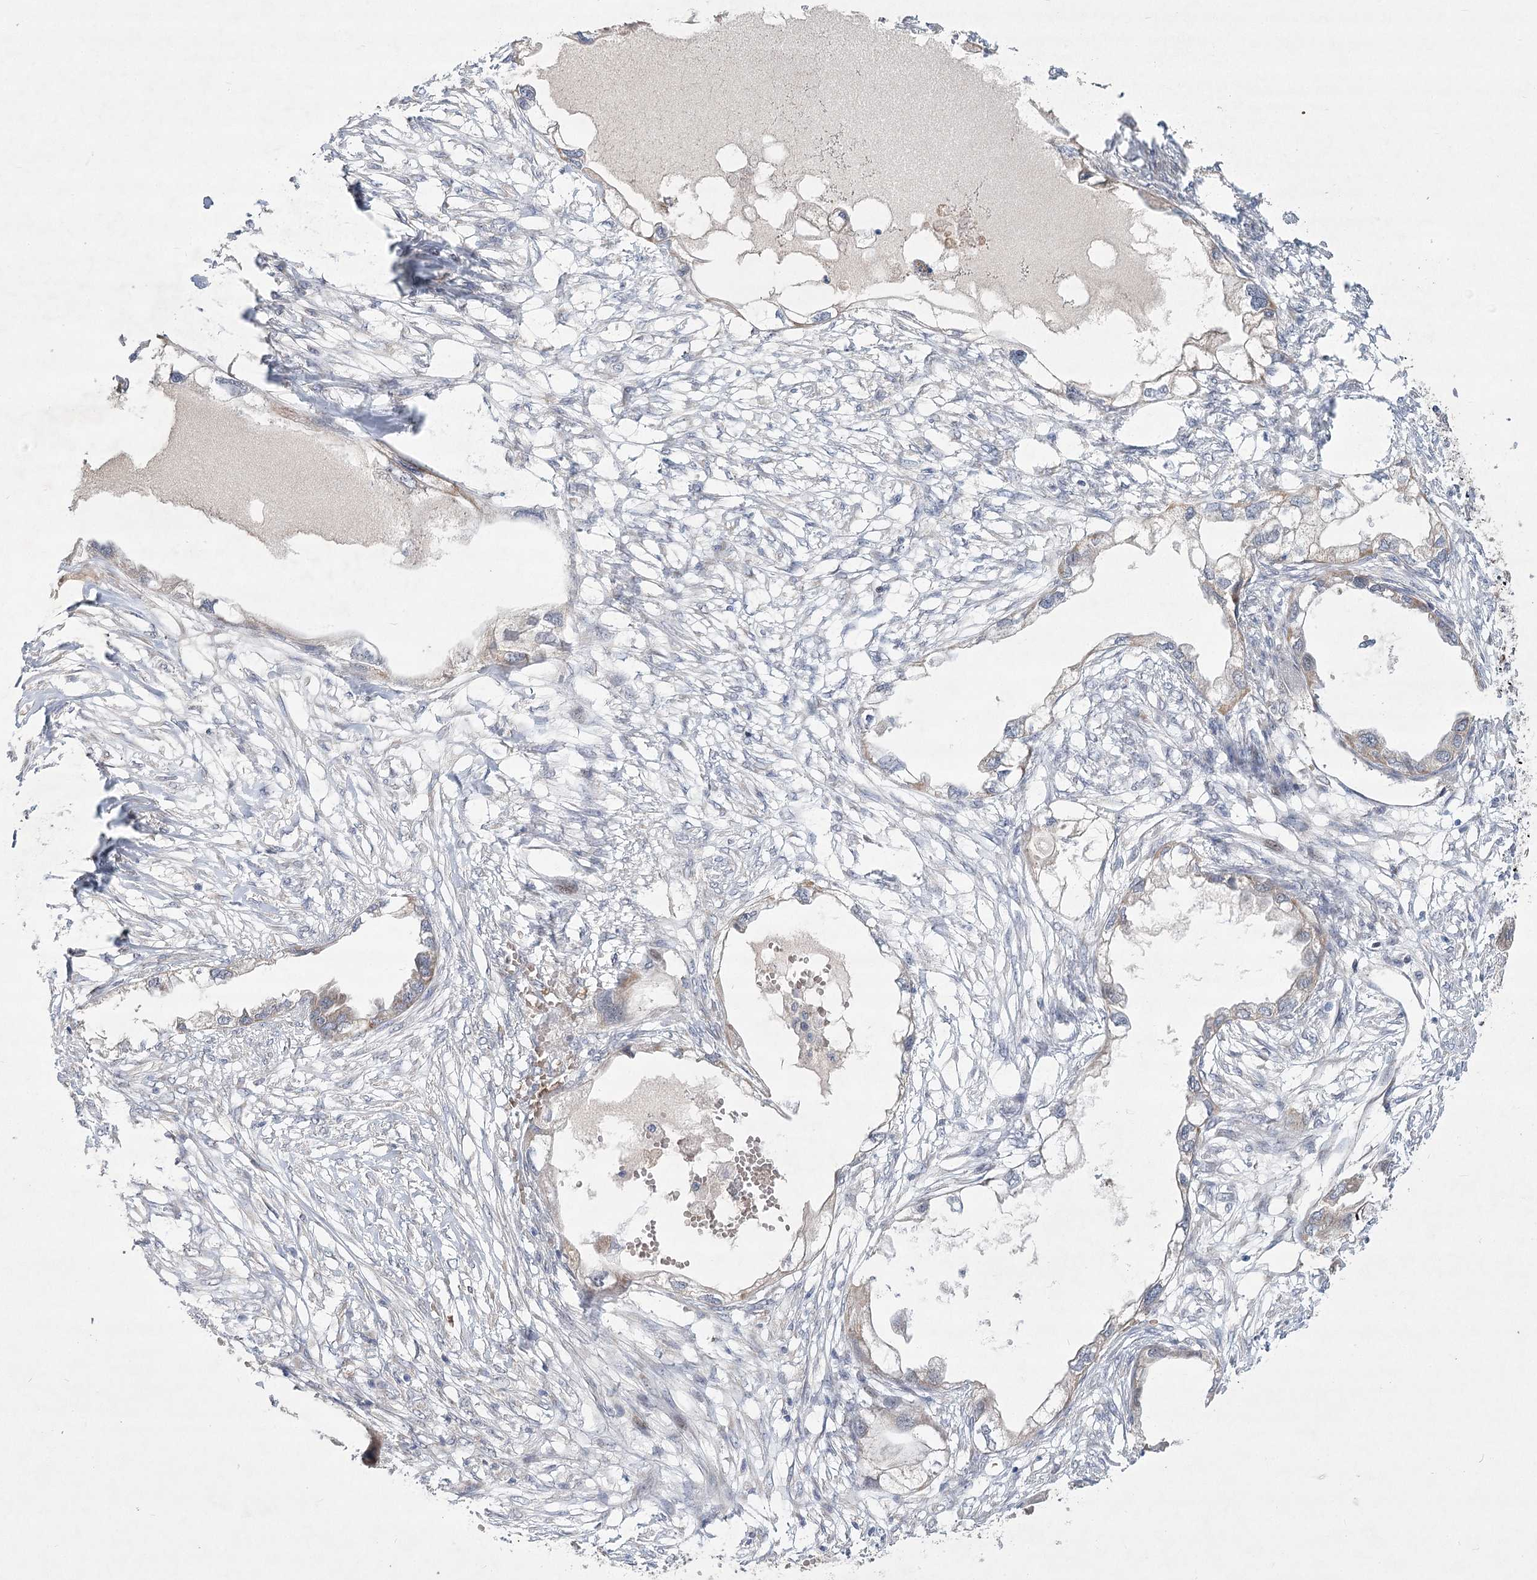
{"staining": {"intensity": "negative", "quantity": "none", "location": "none"}, "tissue": "endometrial cancer", "cell_type": "Tumor cells", "image_type": "cancer", "snomed": [{"axis": "morphology", "description": "Adenocarcinoma, NOS"}, {"axis": "morphology", "description": "Adenocarcinoma, metastatic, NOS"}, {"axis": "topography", "description": "Adipose tissue"}, {"axis": "topography", "description": "Endometrium"}], "caption": "Tumor cells are negative for brown protein staining in endometrial metastatic adenocarcinoma.", "gene": "NSMCE4A", "patient": {"sex": "female", "age": 67}}